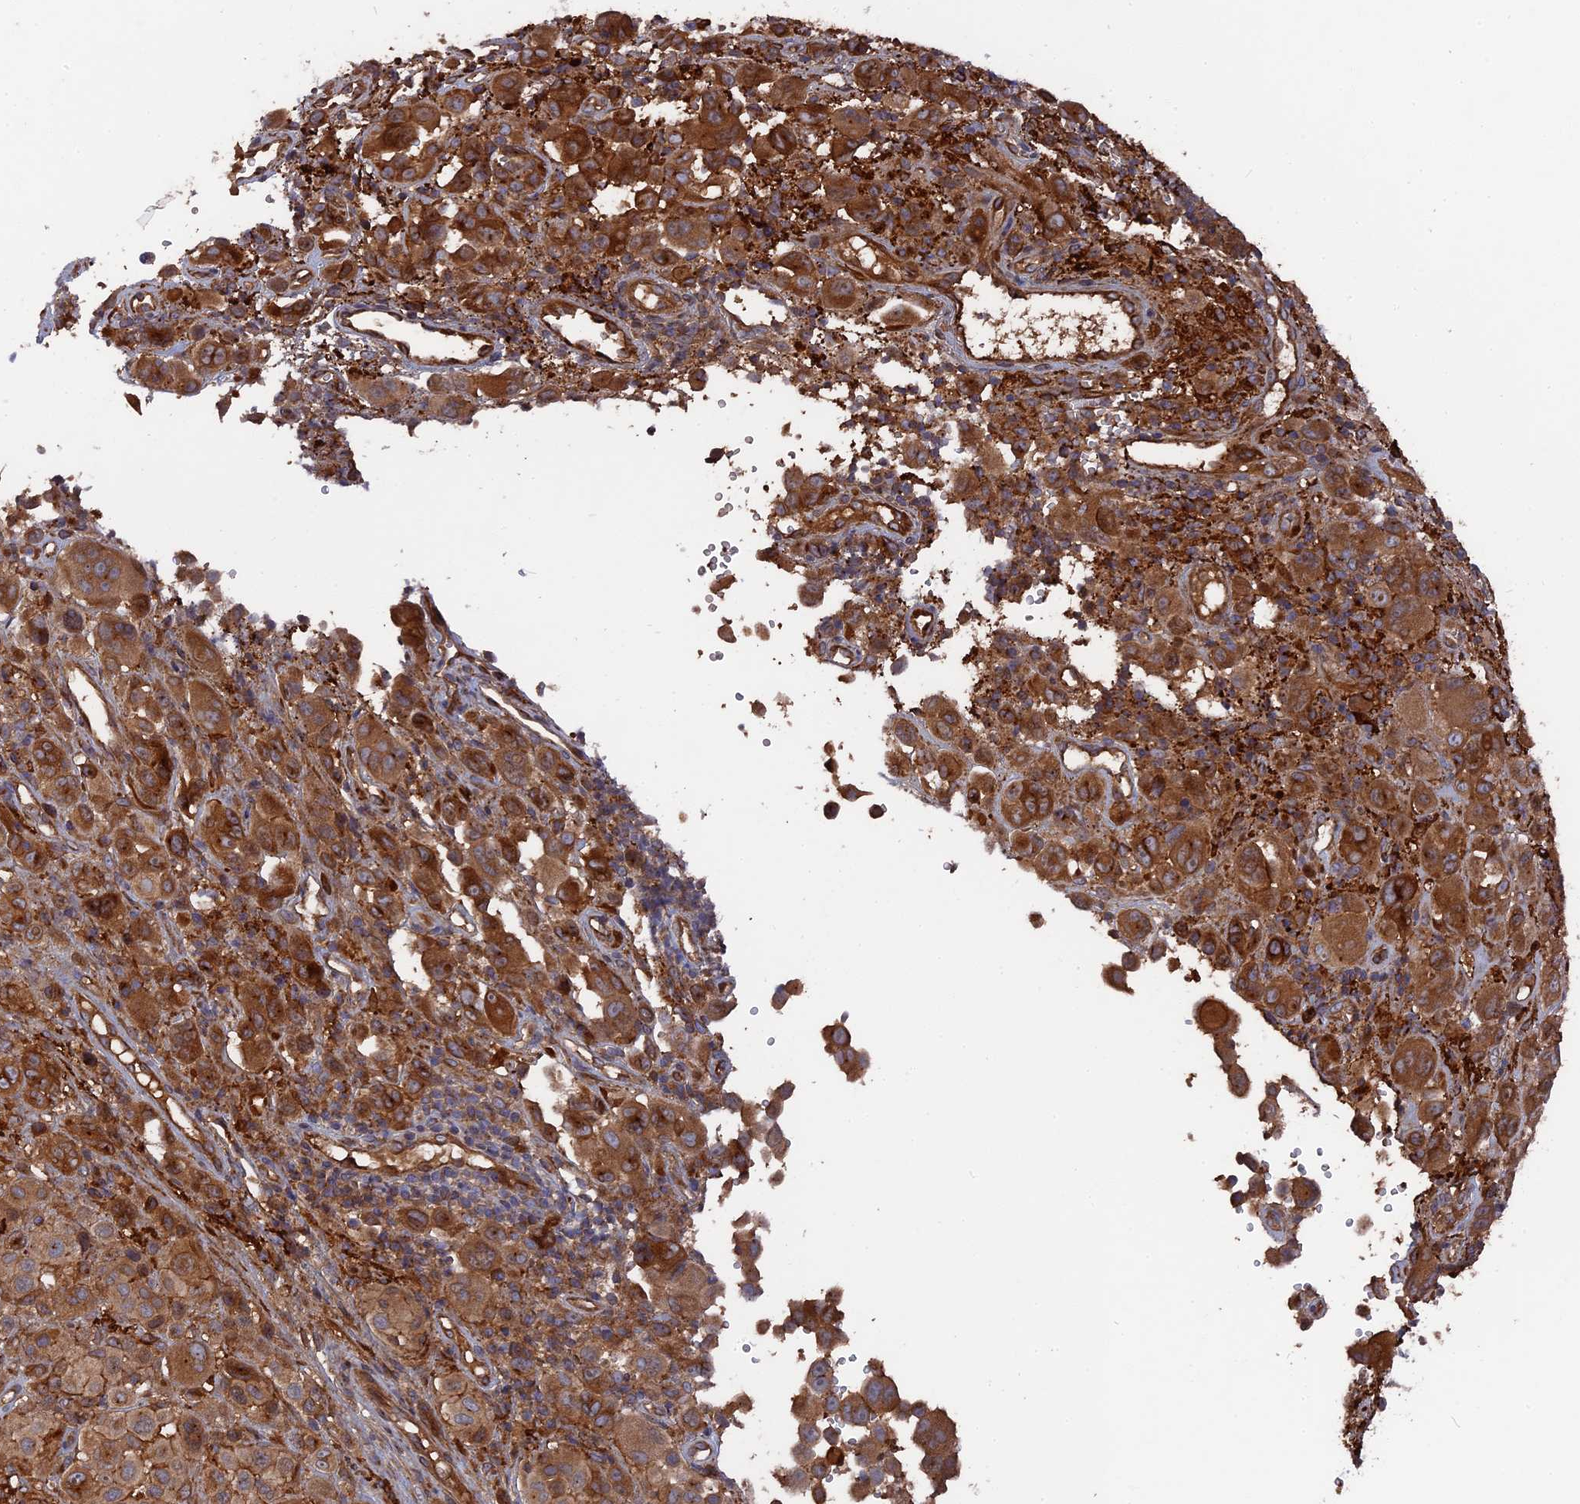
{"staining": {"intensity": "strong", "quantity": "25%-75%", "location": "cytoplasmic/membranous"}, "tissue": "melanoma", "cell_type": "Tumor cells", "image_type": "cancer", "snomed": [{"axis": "morphology", "description": "Malignant melanoma, NOS"}, {"axis": "topography", "description": "Skin of trunk"}], "caption": "There is high levels of strong cytoplasmic/membranous positivity in tumor cells of melanoma, as demonstrated by immunohistochemical staining (brown color).", "gene": "DEF8", "patient": {"sex": "male", "age": 71}}